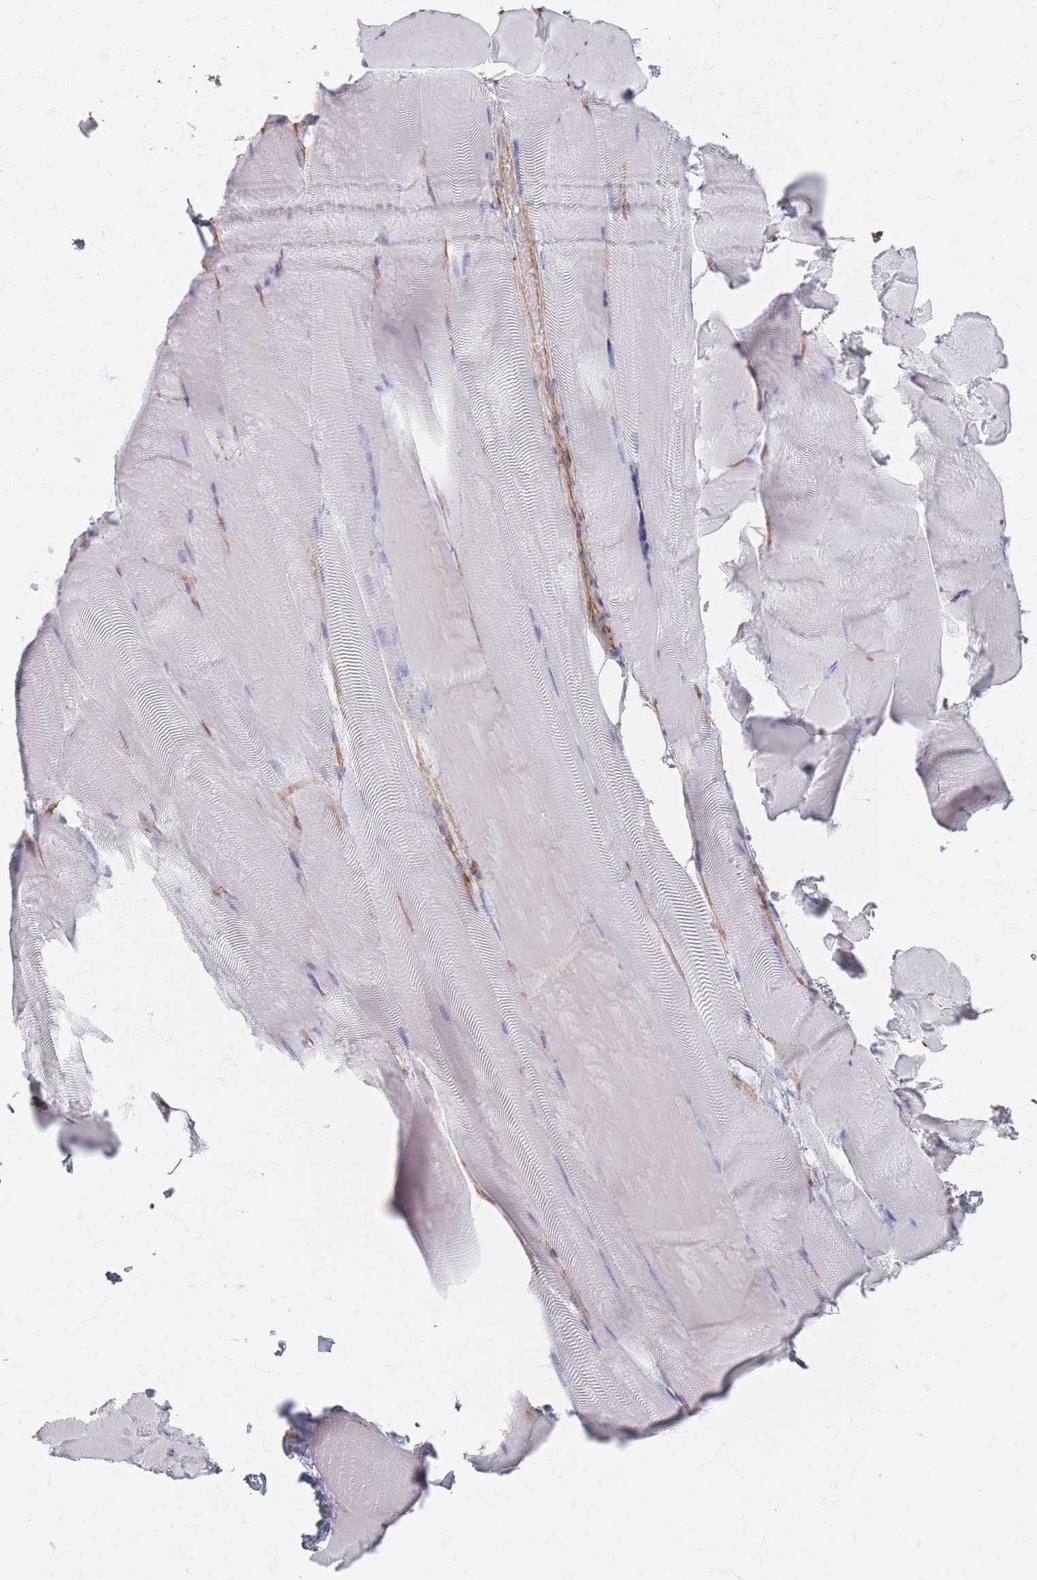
{"staining": {"intensity": "negative", "quantity": "none", "location": "none"}, "tissue": "skeletal muscle", "cell_type": "Myocytes", "image_type": "normal", "snomed": [{"axis": "morphology", "description": "Normal tissue, NOS"}, {"axis": "topography", "description": "Skeletal muscle"}], "caption": "This photomicrograph is of benign skeletal muscle stained with immunohistochemistry (IHC) to label a protein in brown with the nuclei are counter-stained blue. There is no positivity in myocytes. (DAB (3,3'-diaminobenzidine) immunohistochemistry with hematoxylin counter stain).", "gene": "GNB1", "patient": {"sex": "female", "age": 64}}